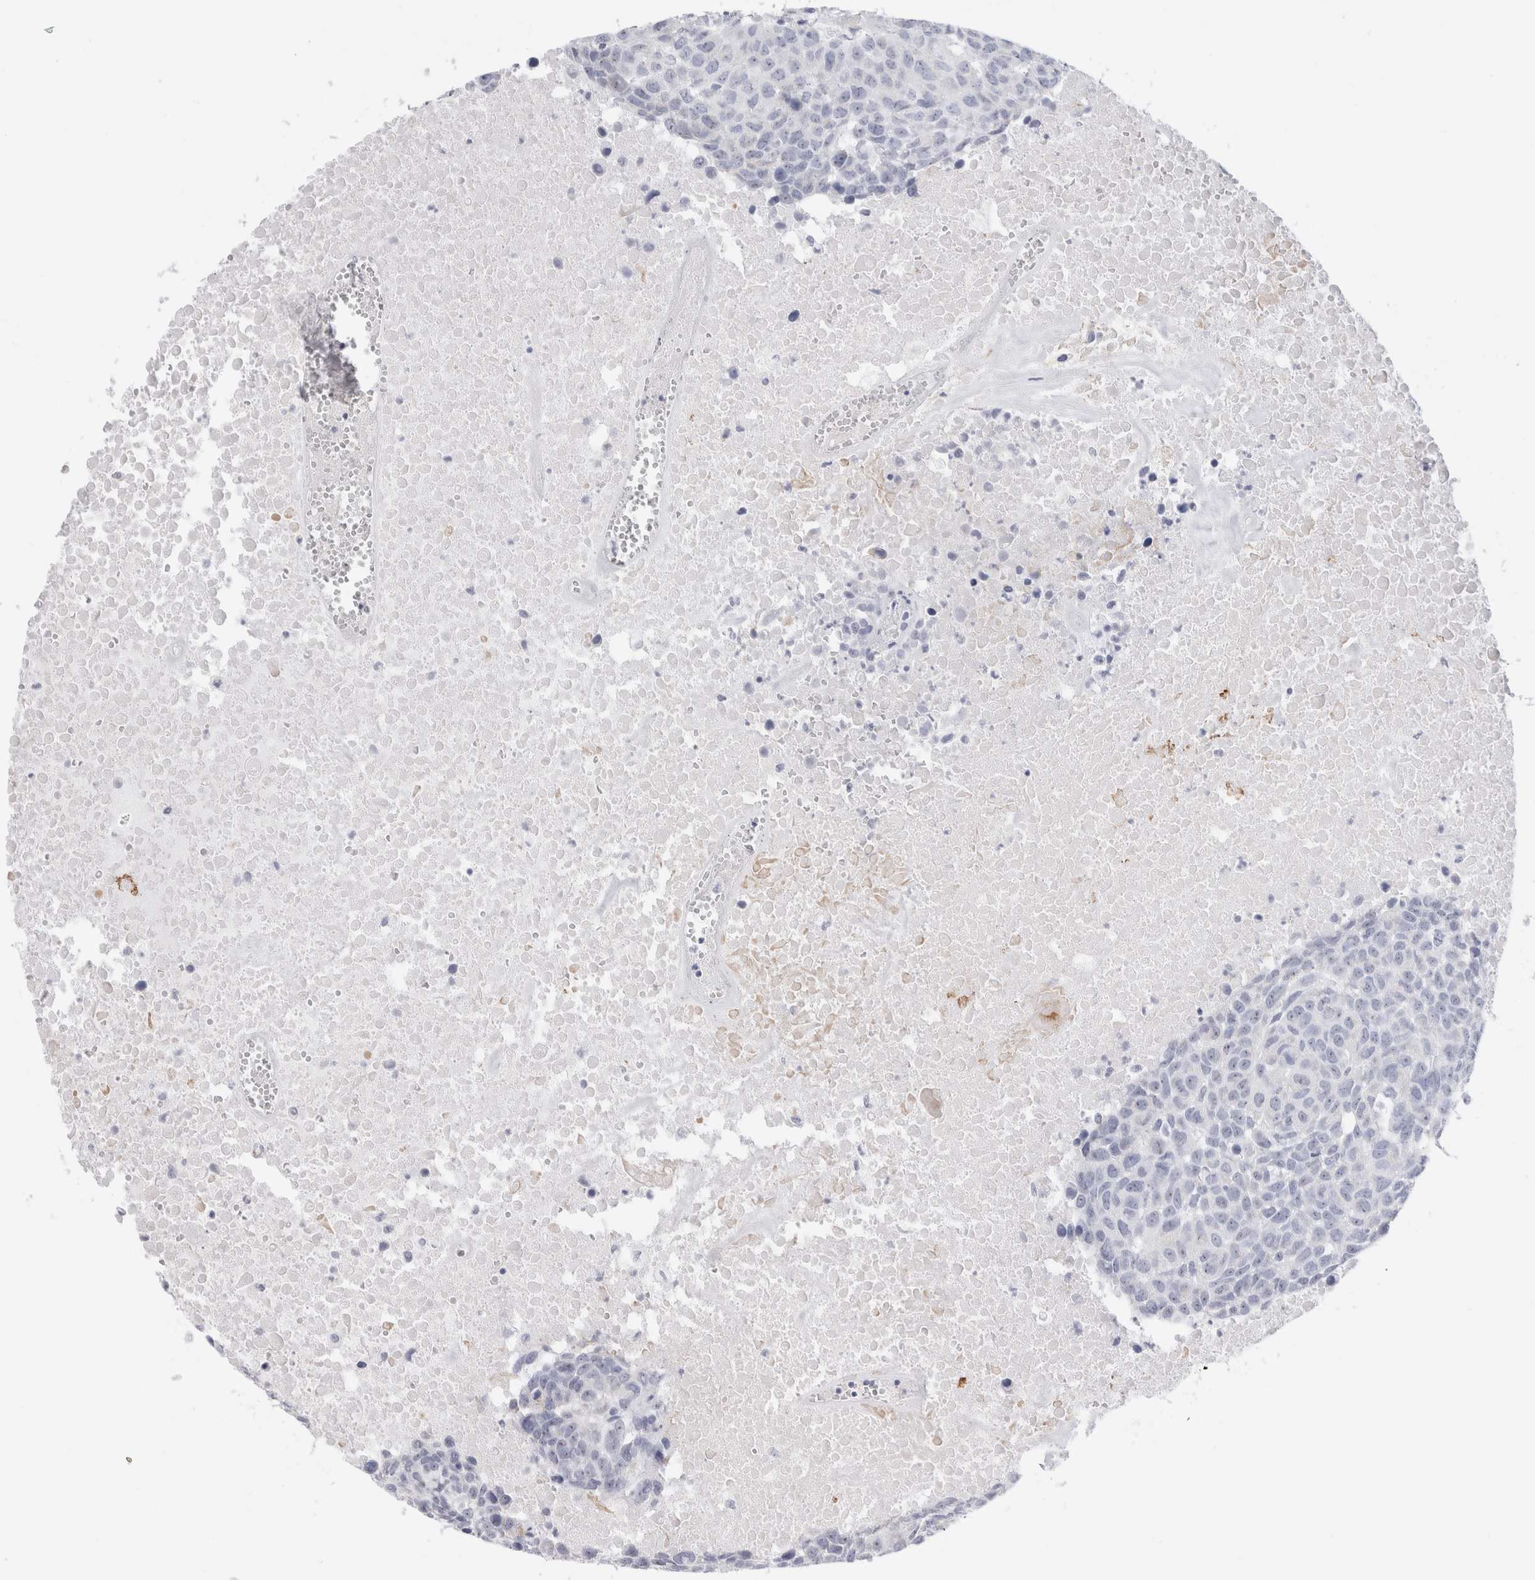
{"staining": {"intensity": "negative", "quantity": "none", "location": "none"}, "tissue": "head and neck cancer", "cell_type": "Tumor cells", "image_type": "cancer", "snomed": [{"axis": "morphology", "description": "Squamous cell carcinoma, NOS"}, {"axis": "topography", "description": "Head-Neck"}], "caption": "An immunohistochemistry (IHC) histopathology image of head and neck cancer is shown. There is no staining in tumor cells of head and neck cancer.", "gene": "MUC15", "patient": {"sex": "male", "age": 66}}